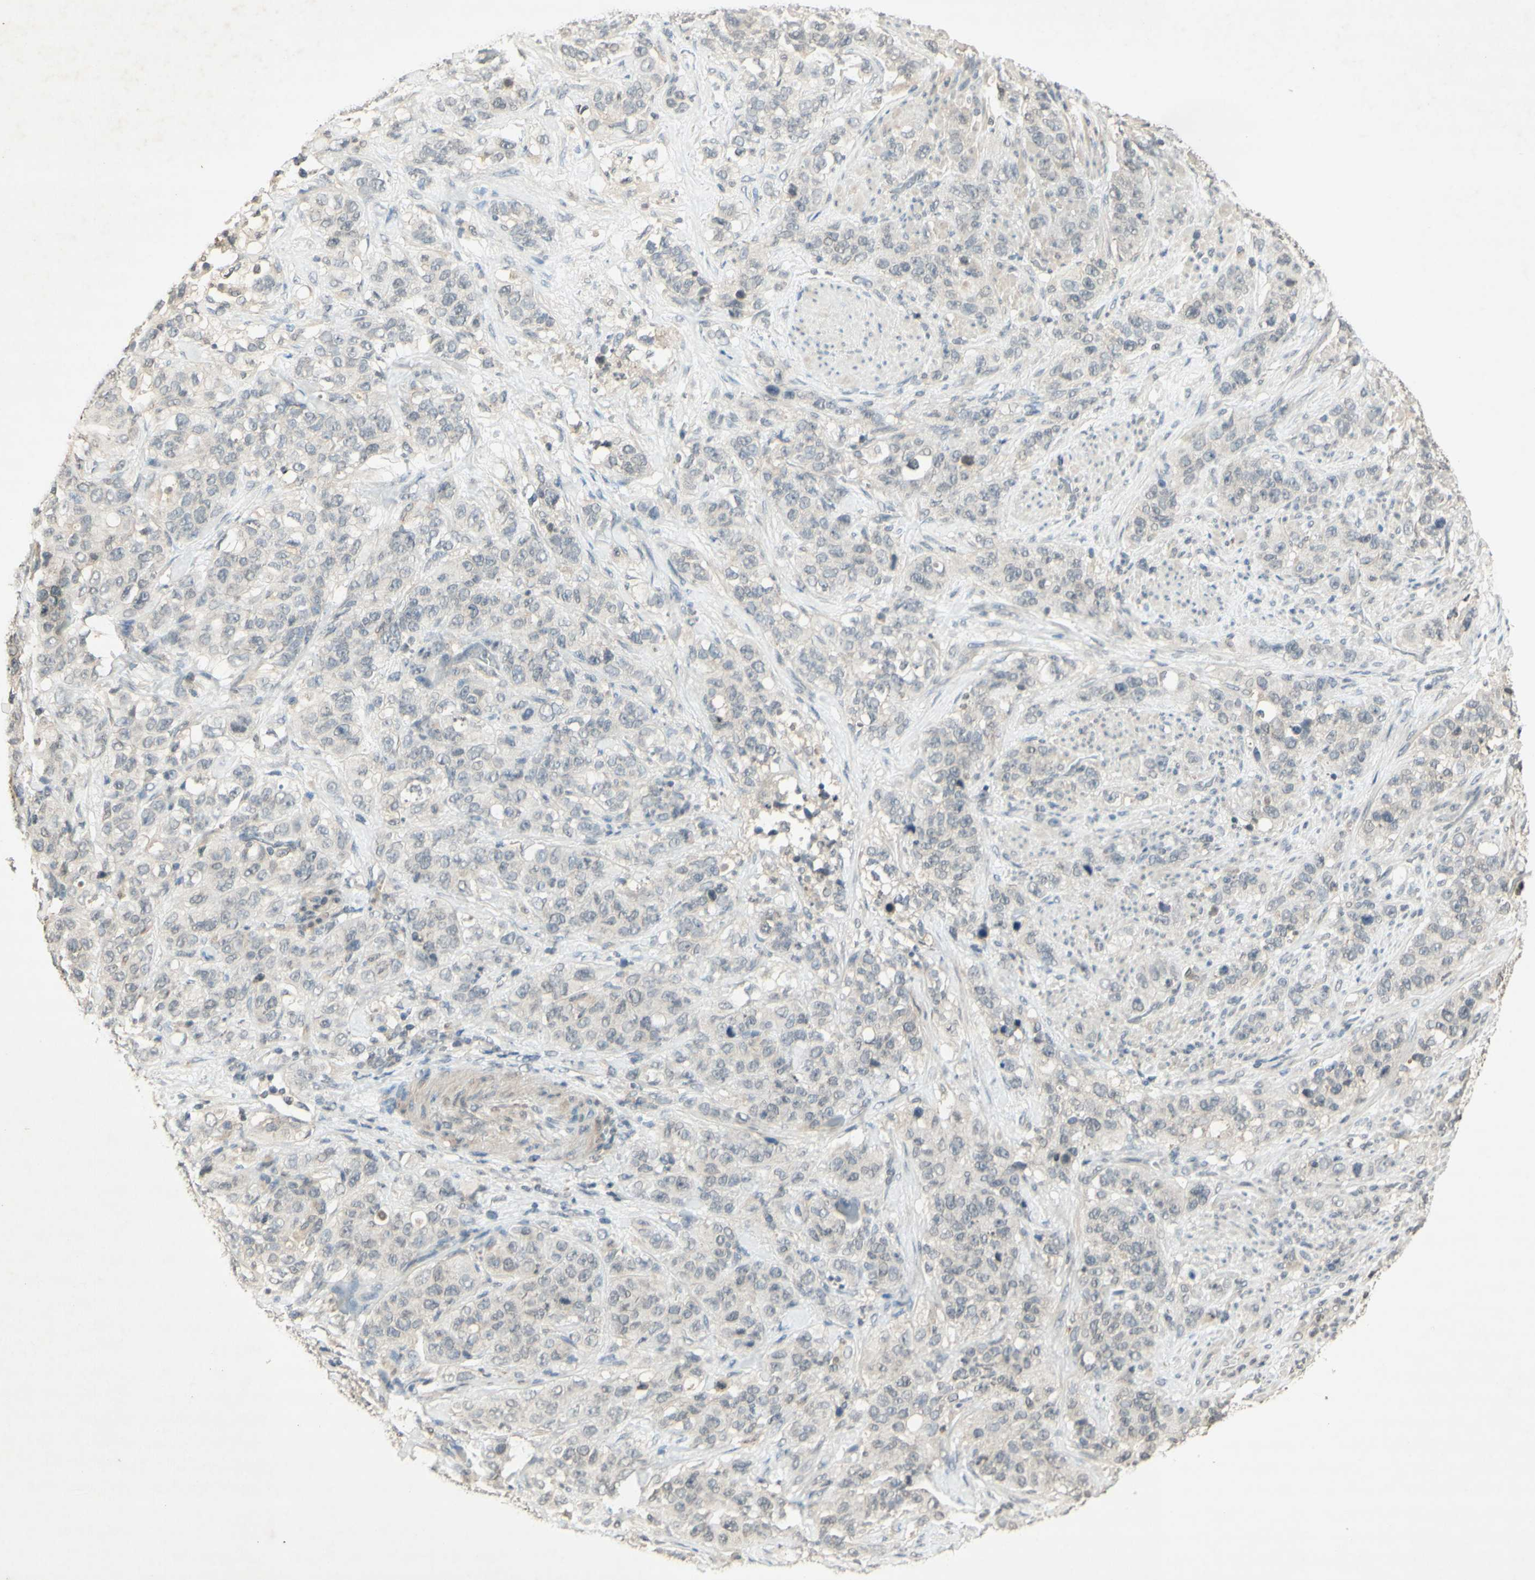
{"staining": {"intensity": "negative", "quantity": "none", "location": "none"}, "tissue": "stomach cancer", "cell_type": "Tumor cells", "image_type": "cancer", "snomed": [{"axis": "morphology", "description": "Adenocarcinoma, NOS"}, {"axis": "topography", "description": "Stomach"}], "caption": "Immunohistochemistry histopathology image of stomach adenocarcinoma stained for a protein (brown), which shows no expression in tumor cells. (Brightfield microscopy of DAB (3,3'-diaminobenzidine) immunohistochemistry at high magnification).", "gene": "GLI1", "patient": {"sex": "male", "age": 48}}